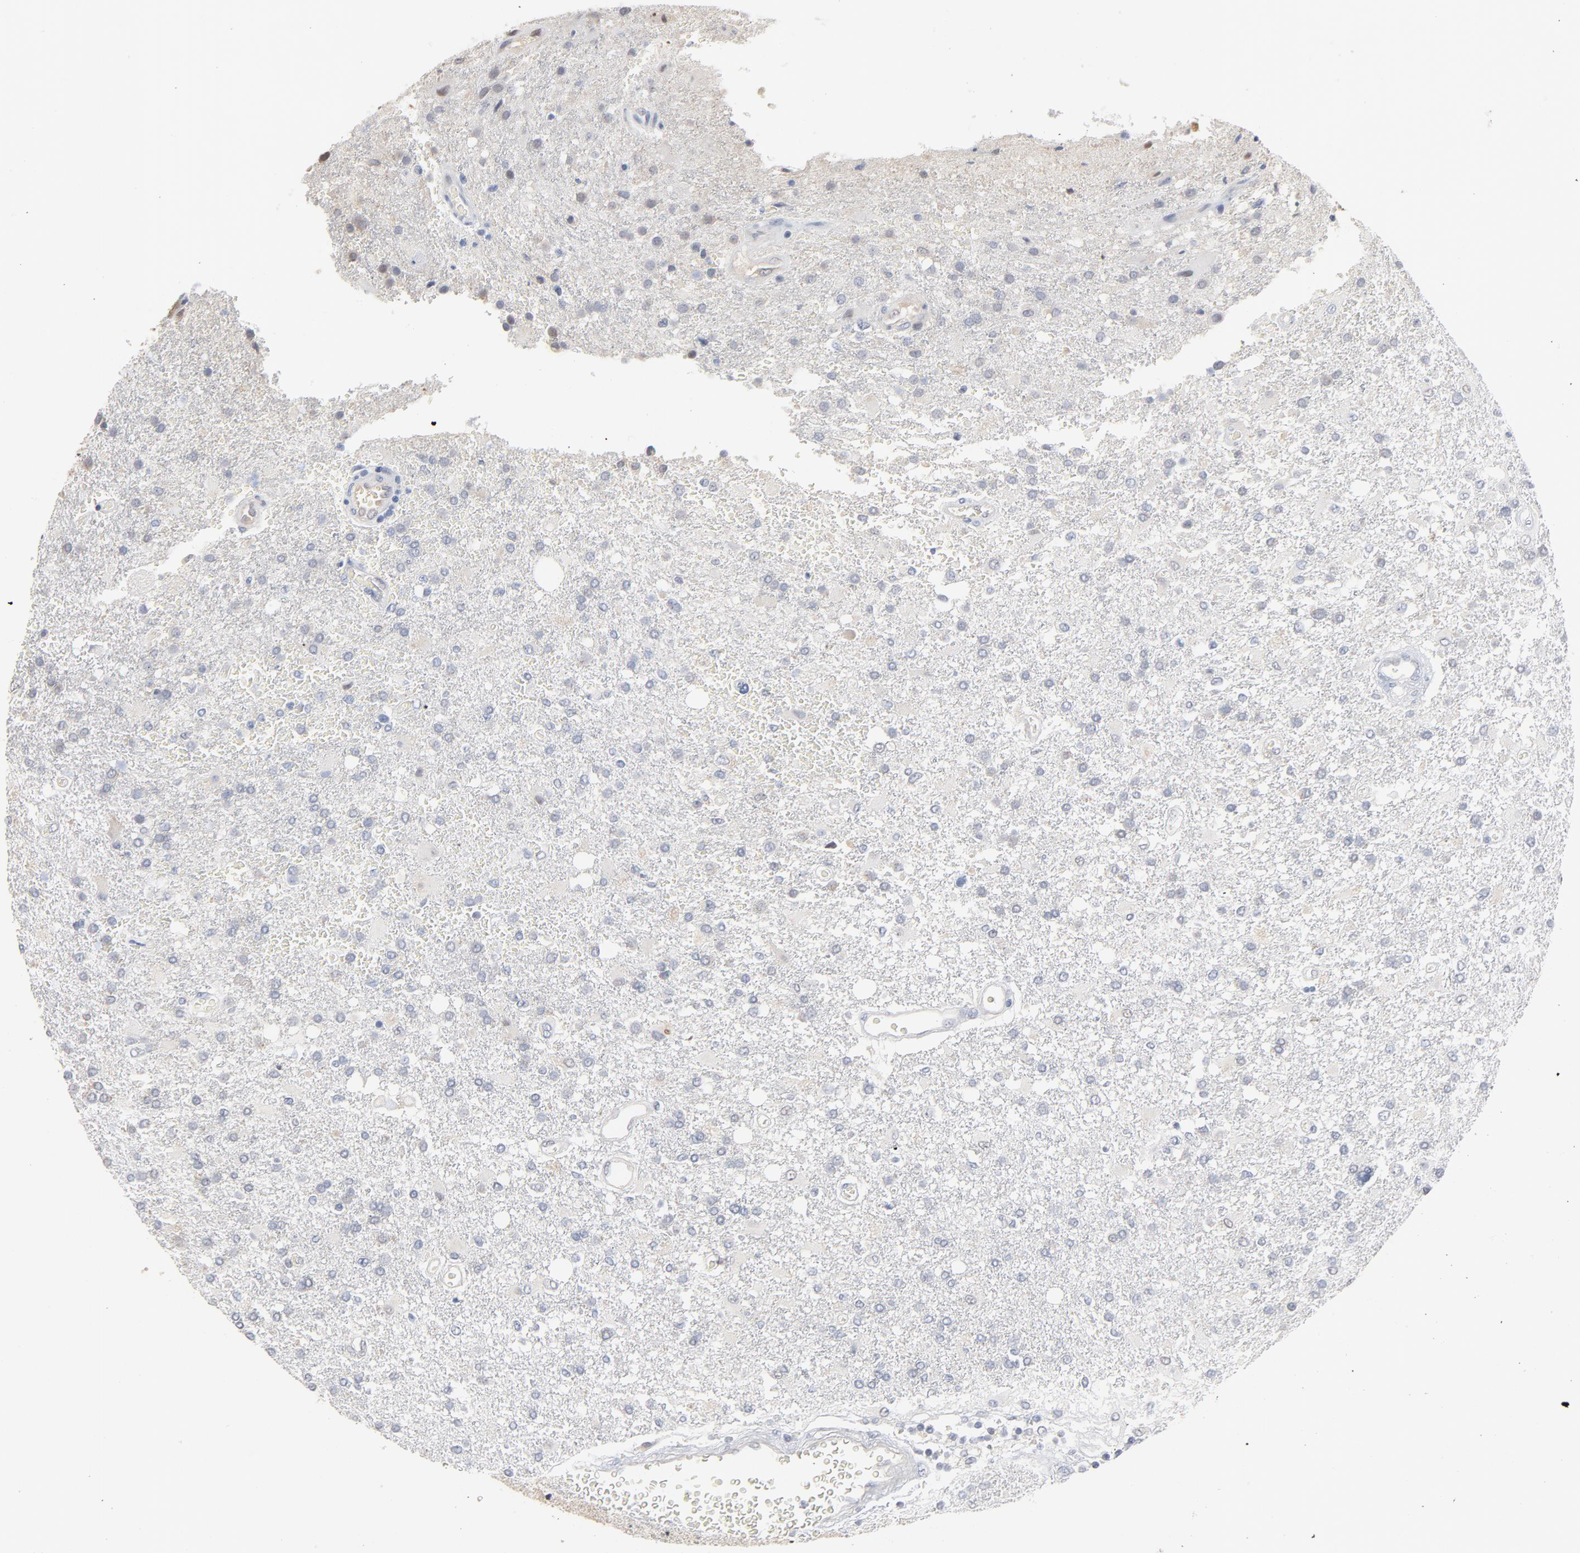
{"staining": {"intensity": "negative", "quantity": "none", "location": "none"}, "tissue": "glioma", "cell_type": "Tumor cells", "image_type": "cancer", "snomed": [{"axis": "morphology", "description": "Glioma, malignant, High grade"}, {"axis": "topography", "description": "Cerebral cortex"}], "caption": "Glioma stained for a protein using immunohistochemistry (IHC) exhibits no expression tumor cells.", "gene": "EPCAM", "patient": {"sex": "male", "age": 79}}